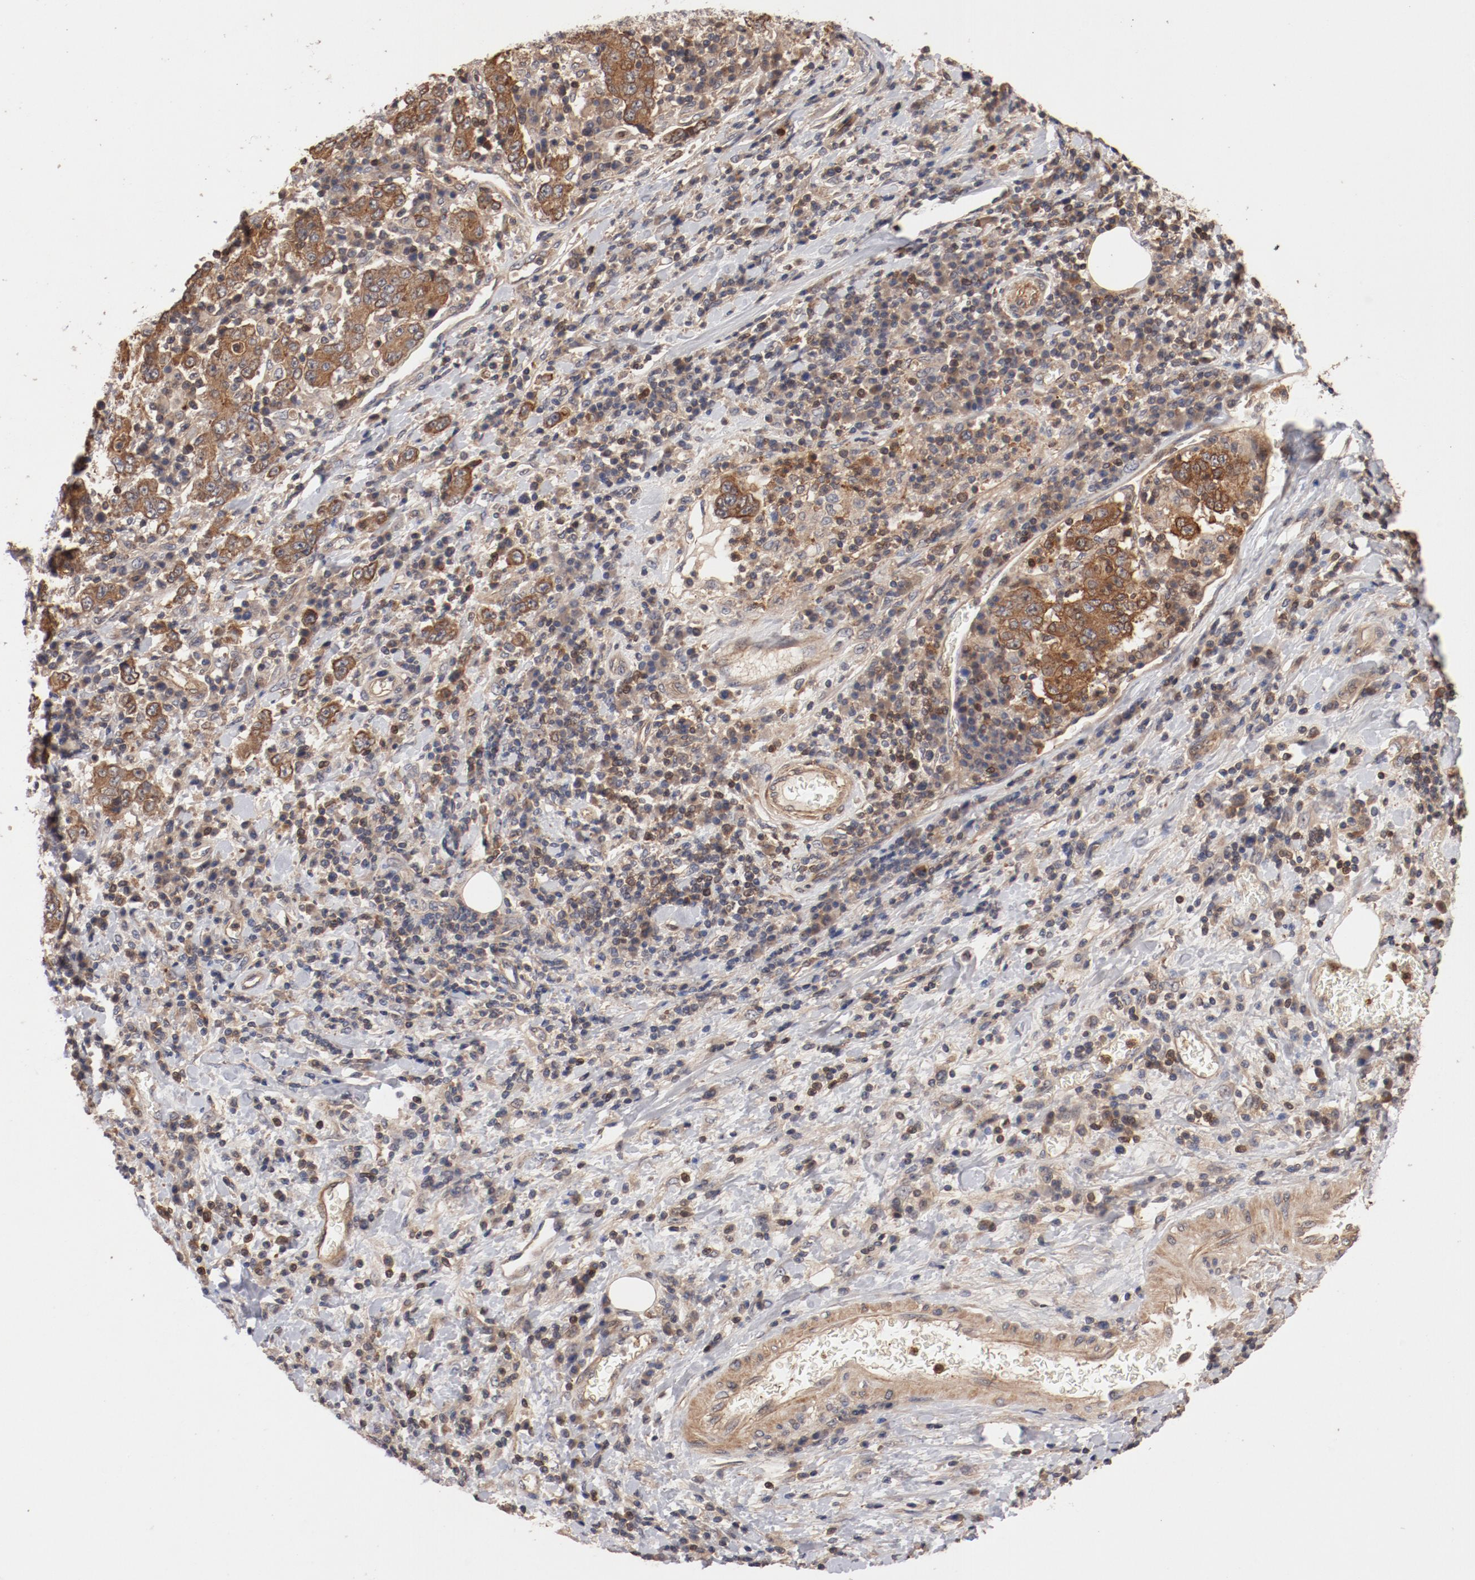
{"staining": {"intensity": "moderate", "quantity": ">75%", "location": "cytoplasmic/membranous"}, "tissue": "stomach cancer", "cell_type": "Tumor cells", "image_type": "cancer", "snomed": [{"axis": "morphology", "description": "Normal tissue, NOS"}, {"axis": "morphology", "description": "Adenocarcinoma, NOS"}, {"axis": "topography", "description": "Stomach, upper"}, {"axis": "topography", "description": "Stomach"}], "caption": "Brown immunohistochemical staining in stomach cancer (adenocarcinoma) demonstrates moderate cytoplasmic/membranous expression in approximately >75% of tumor cells.", "gene": "GUF1", "patient": {"sex": "male", "age": 59}}